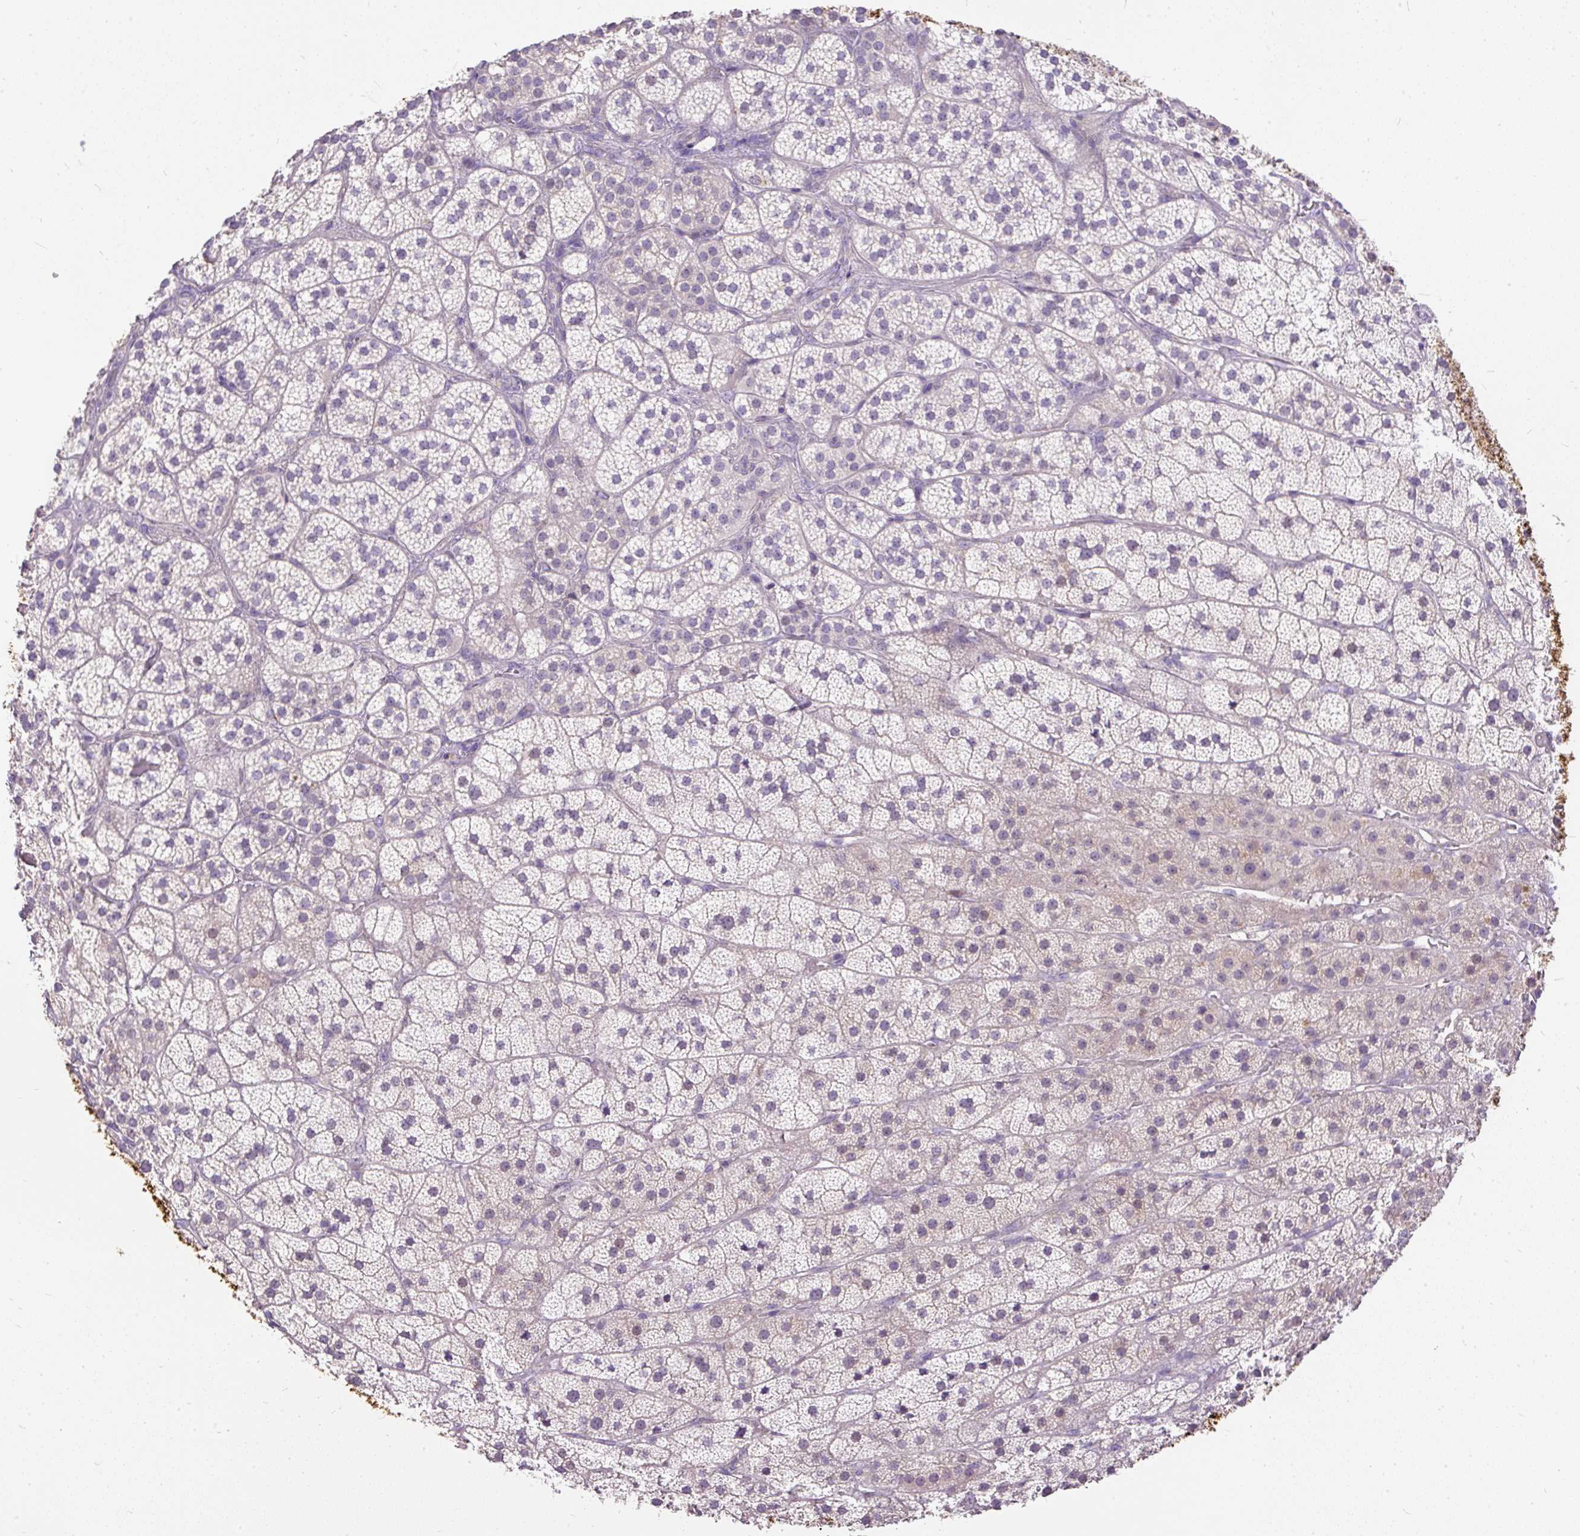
{"staining": {"intensity": "negative", "quantity": "none", "location": "none"}, "tissue": "adrenal gland", "cell_type": "Glandular cells", "image_type": "normal", "snomed": [{"axis": "morphology", "description": "Normal tissue, NOS"}, {"axis": "topography", "description": "Adrenal gland"}], "caption": "Adrenal gland was stained to show a protein in brown. There is no significant staining in glandular cells. (Stains: DAB (3,3'-diaminobenzidine) immunohistochemistry (IHC) with hematoxylin counter stain, Microscopy: brightfield microscopy at high magnification).", "gene": "KRTAP20", "patient": {"sex": "male", "age": 57}}